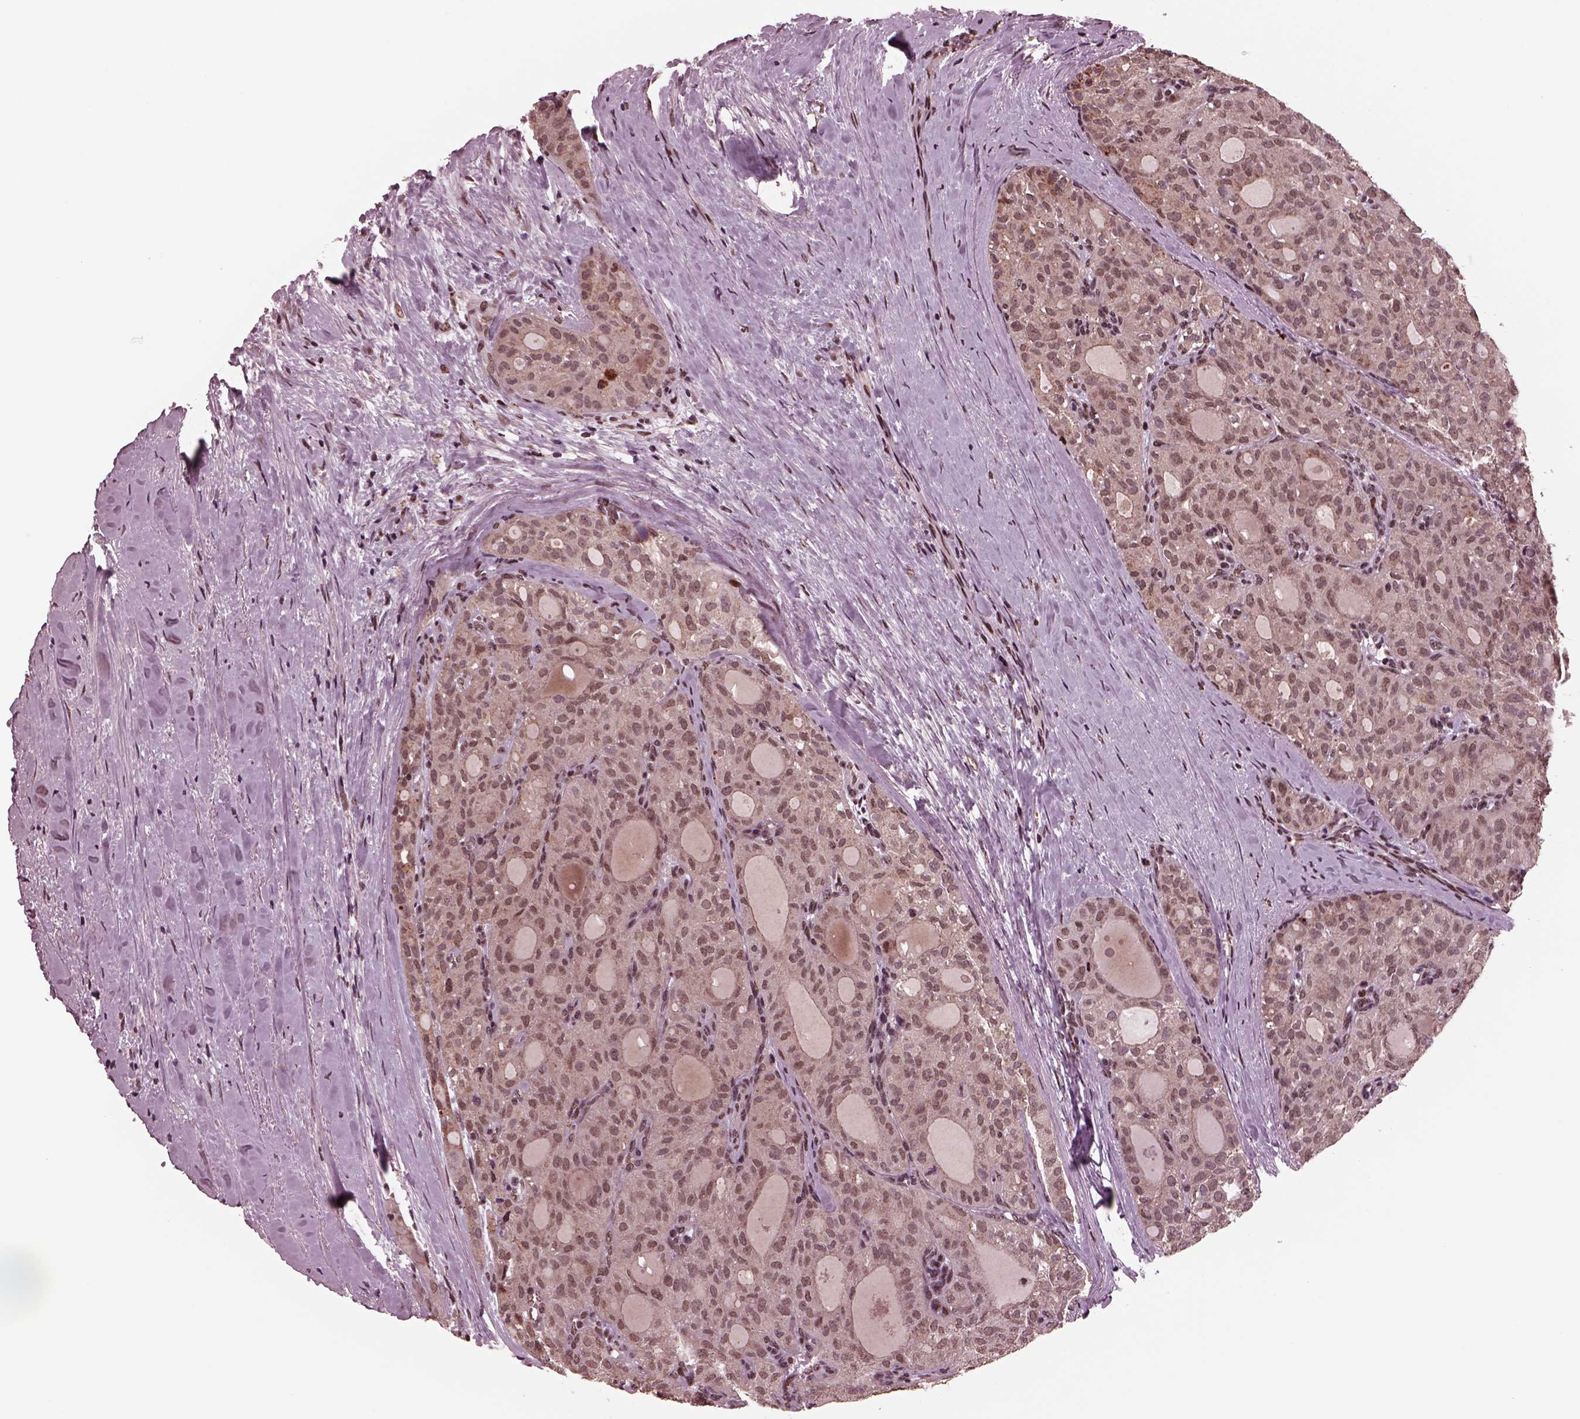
{"staining": {"intensity": "moderate", "quantity": "25%-75%", "location": "cytoplasmic/membranous,nuclear"}, "tissue": "thyroid cancer", "cell_type": "Tumor cells", "image_type": "cancer", "snomed": [{"axis": "morphology", "description": "Follicular adenoma carcinoma, NOS"}, {"axis": "topography", "description": "Thyroid gland"}], "caption": "Follicular adenoma carcinoma (thyroid) was stained to show a protein in brown. There is medium levels of moderate cytoplasmic/membranous and nuclear positivity in about 25%-75% of tumor cells.", "gene": "NAP1L5", "patient": {"sex": "male", "age": 75}}